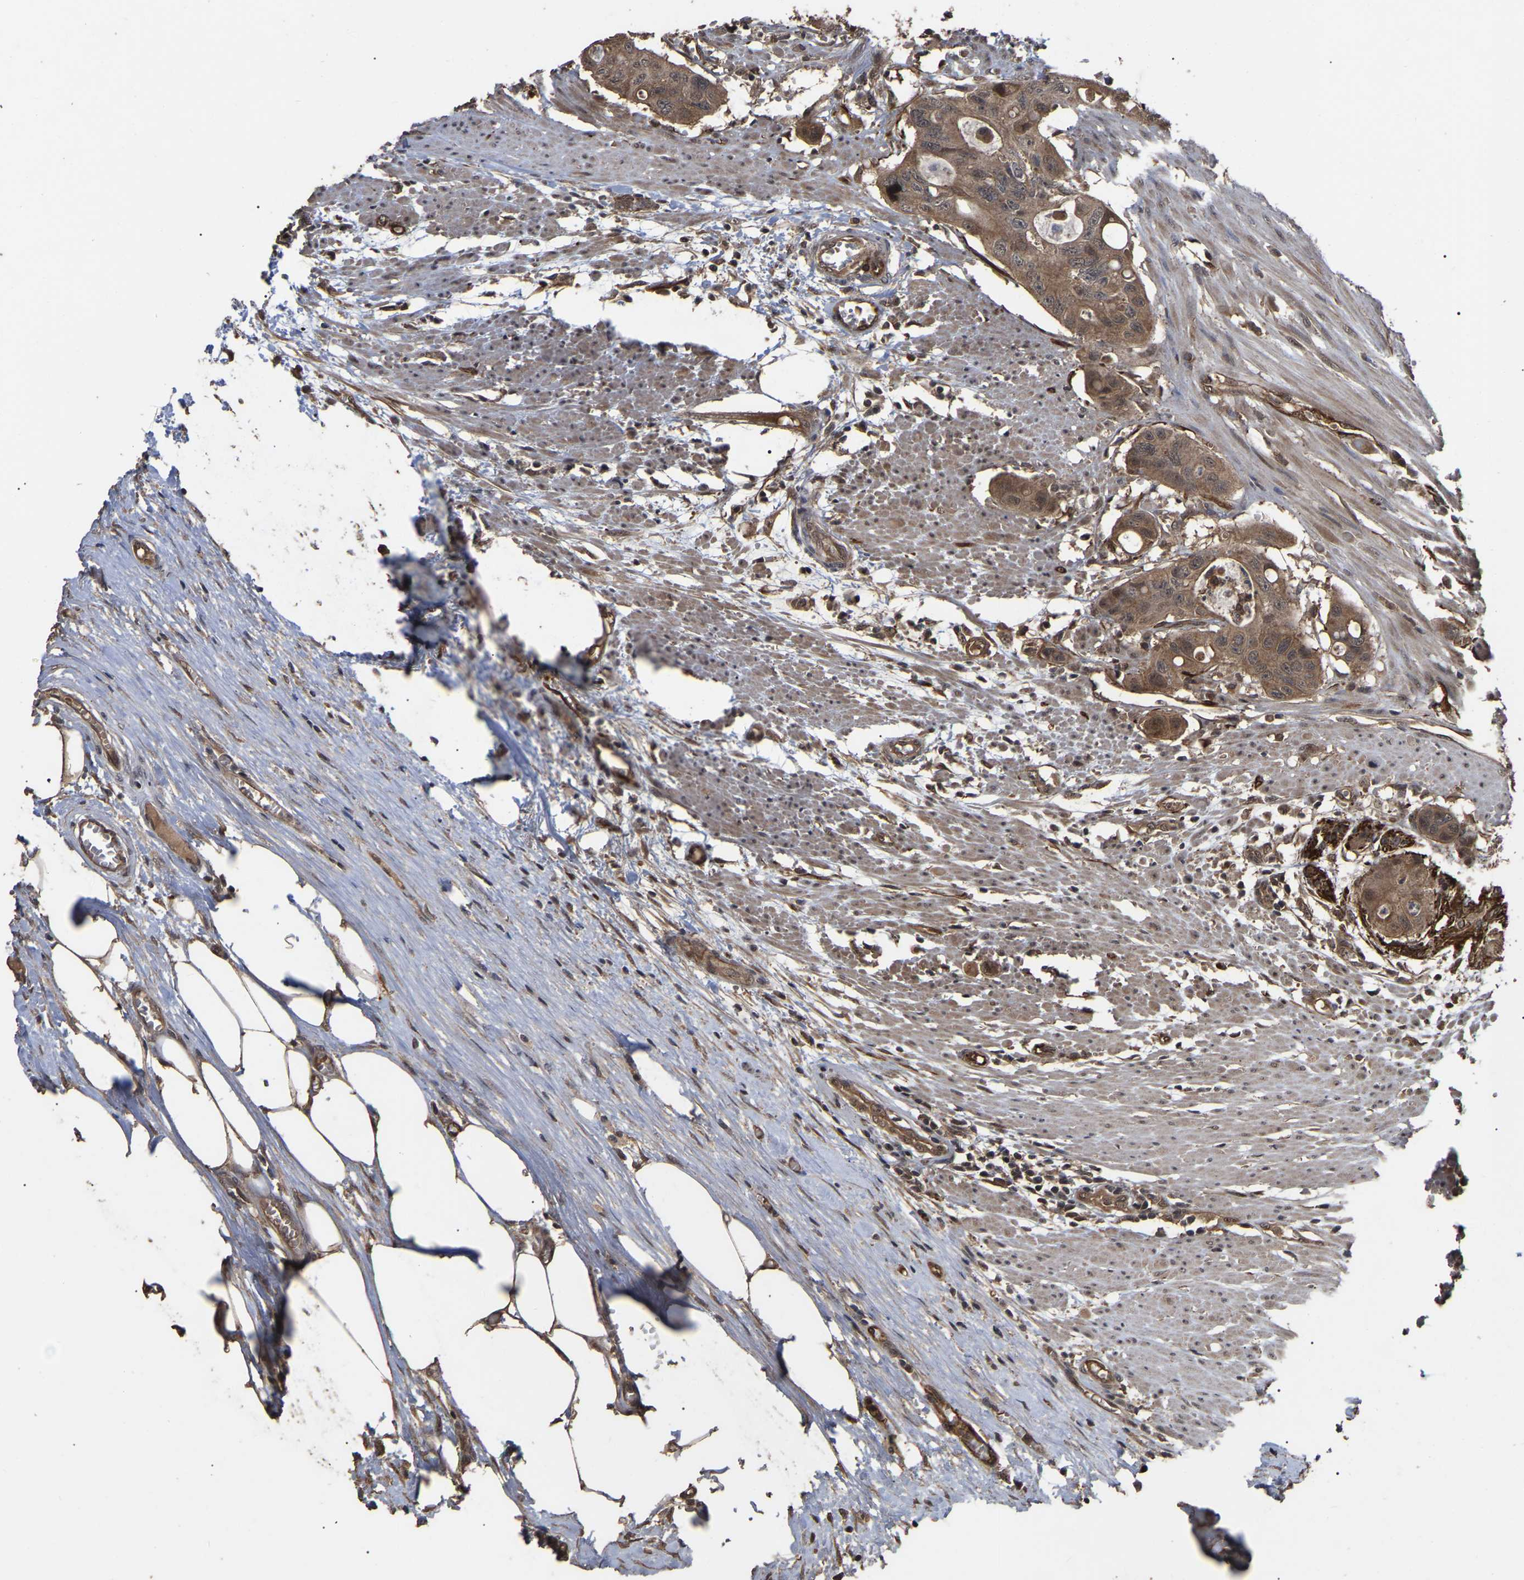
{"staining": {"intensity": "moderate", "quantity": ">75%", "location": "cytoplasmic/membranous,nuclear"}, "tissue": "colorectal cancer", "cell_type": "Tumor cells", "image_type": "cancer", "snomed": [{"axis": "morphology", "description": "Adenocarcinoma, NOS"}, {"axis": "topography", "description": "Colon"}], "caption": "About >75% of tumor cells in colorectal adenocarcinoma display moderate cytoplasmic/membranous and nuclear protein staining as visualized by brown immunohistochemical staining.", "gene": "FAM161B", "patient": {"sex": "female", "age": 57}}